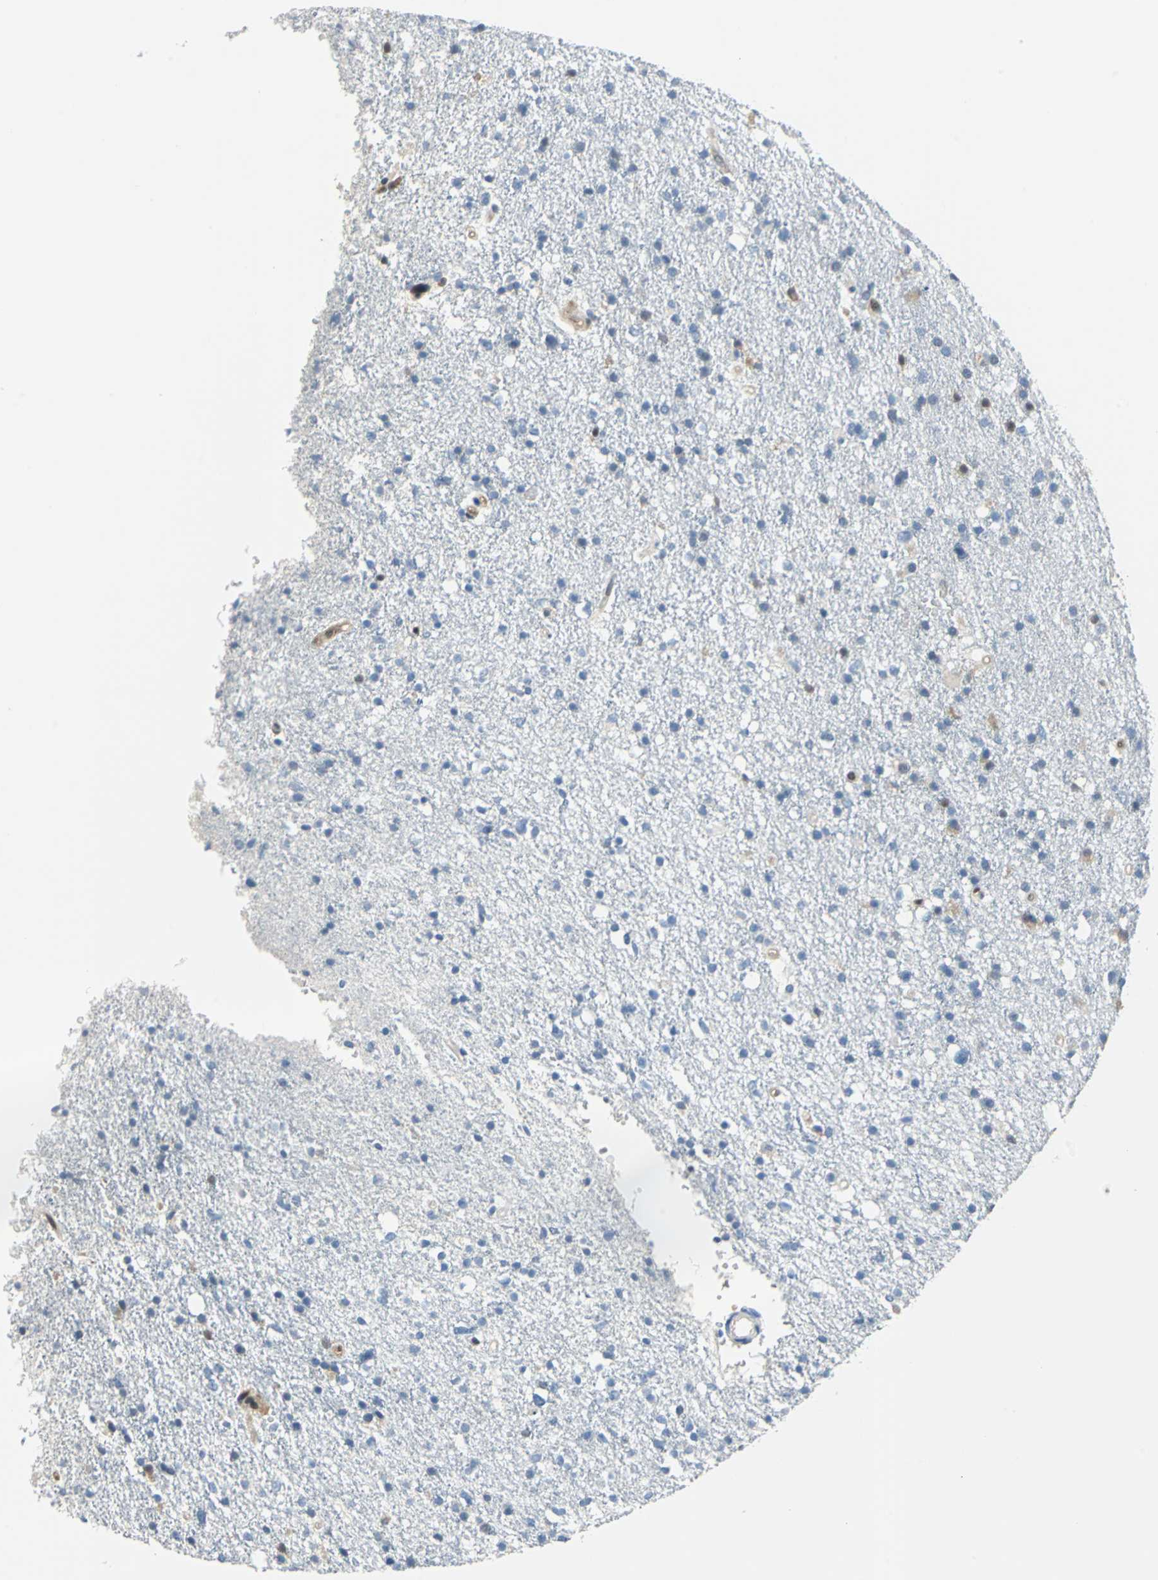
{"staining": {"intensity": "weak", "quantity": "25%-75%", "location": "cytoplasmic/membranous,nuclear"}, "tissue": "glioma", "cell_type": "Tumor cells", "image_type": "cancer", "snomed": [{"axis": "morphology", "description": "Glioma, malignant, High grade"}, {"axis": "topography", "description": "Brain"}], "caption": "Glioma tissue exhibits weak cytoplasmic/membranous and nuclear expression in about 25%-75% of tumor cells, visualized by immunohistochemistry. Nuclei are stained in blue.", "gene": "PSME1", "patient": {"sex": "male", "age": 33}}